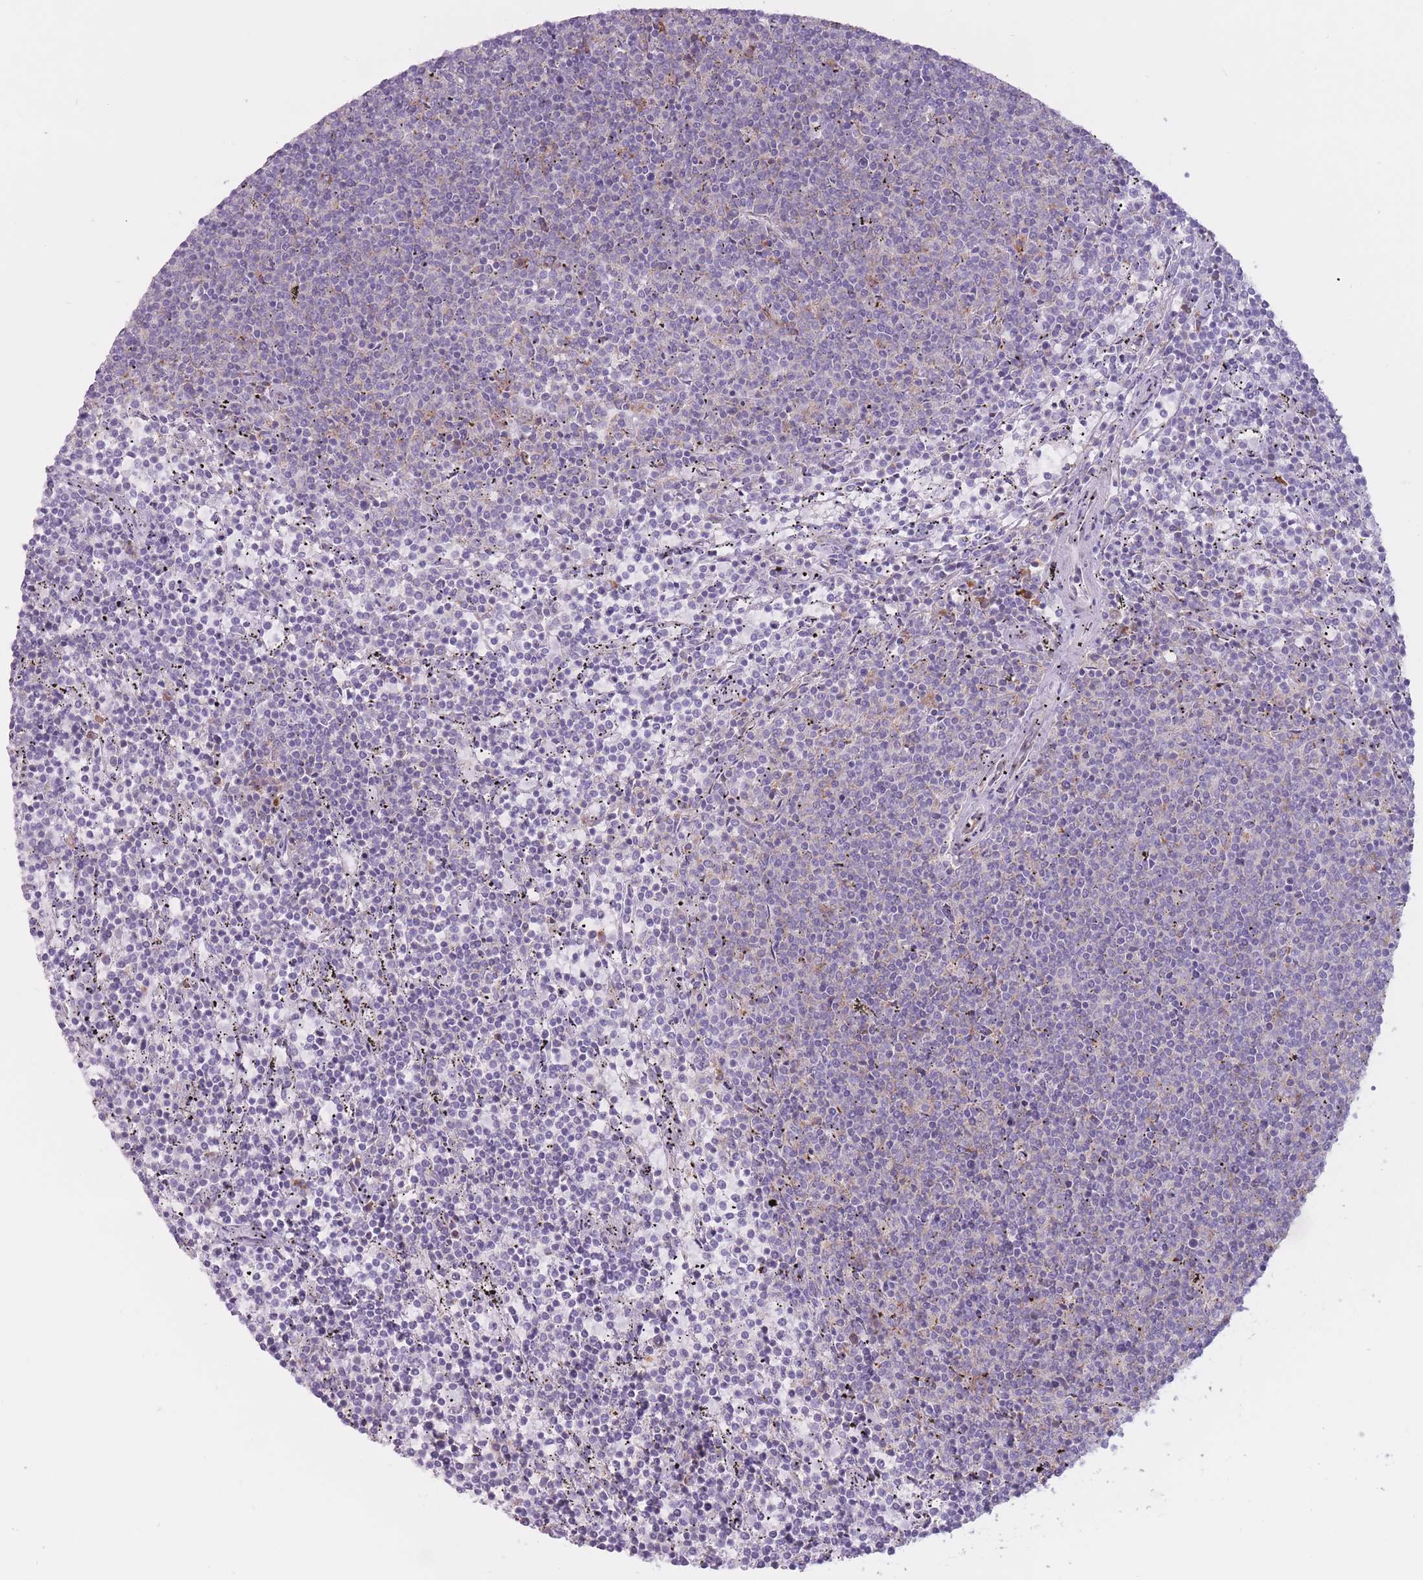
{"staining": {"intensity": "negative", "quantity": "none", "location": "none"}, "tissue": "lymphoma", "cell_type": "Tumor cells", "image_type": "cancer", "snomed": [{"axis": "morphology", "description": "Malignant lymphoma, non-Hodgkin's type, Low grade"}, {"axis": "topography", "description": "Spleen"}], "caption": "This photomicrograph is of low-grade malignant lymphoma, non-Hodgkin's type stained with IHC to label a protein in brown with the nuclei are counter-stained blue. There is no positivity in tumor cells.", "gene": "RPL18", "patient": {"sex": "female", "age": 50}}